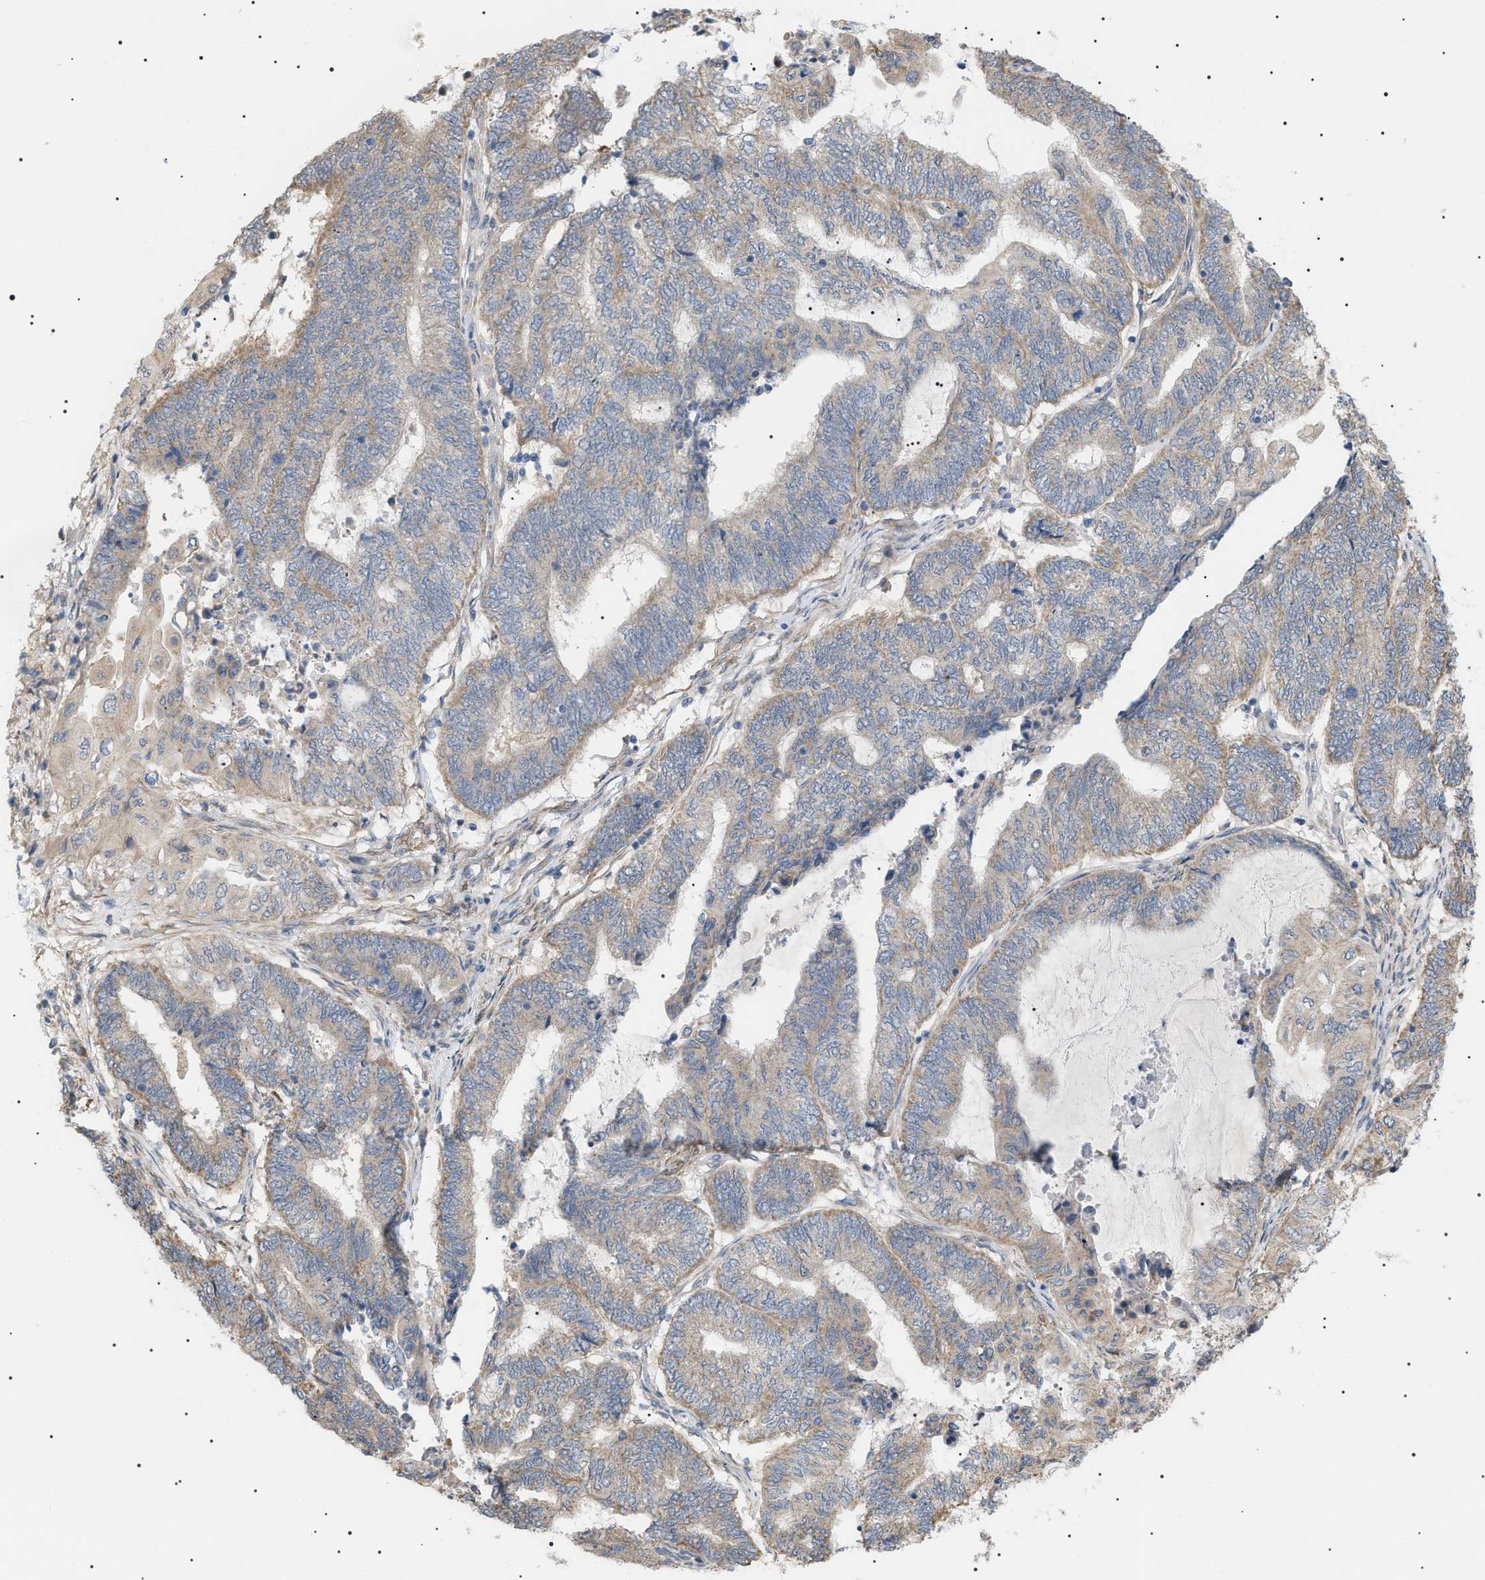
{"staining": {"intensity": "weak", "quantity": ">75%", "location": "cytoplasmic/membranous"}, "tissue": "endometrial cancer", "cell_type": "Tumor cells", "image_type": "cancer", "snomed": [{"axis": "morphology", "description": "Adenocarcinoma, NOS"}, {"axis": "topography", "description": "Uterus"}, {"axis": "topography", "description": "Endometrium"}], "caption": "Immunohistochemical staining of human endometrial cancer (adenocarcinoma) exhibits low levels of weak cytoplasmic/membranous positivity in about >75% of tumor cells.", "gene": "IRS2", "patient": {"sex": "female", "age": 70}}